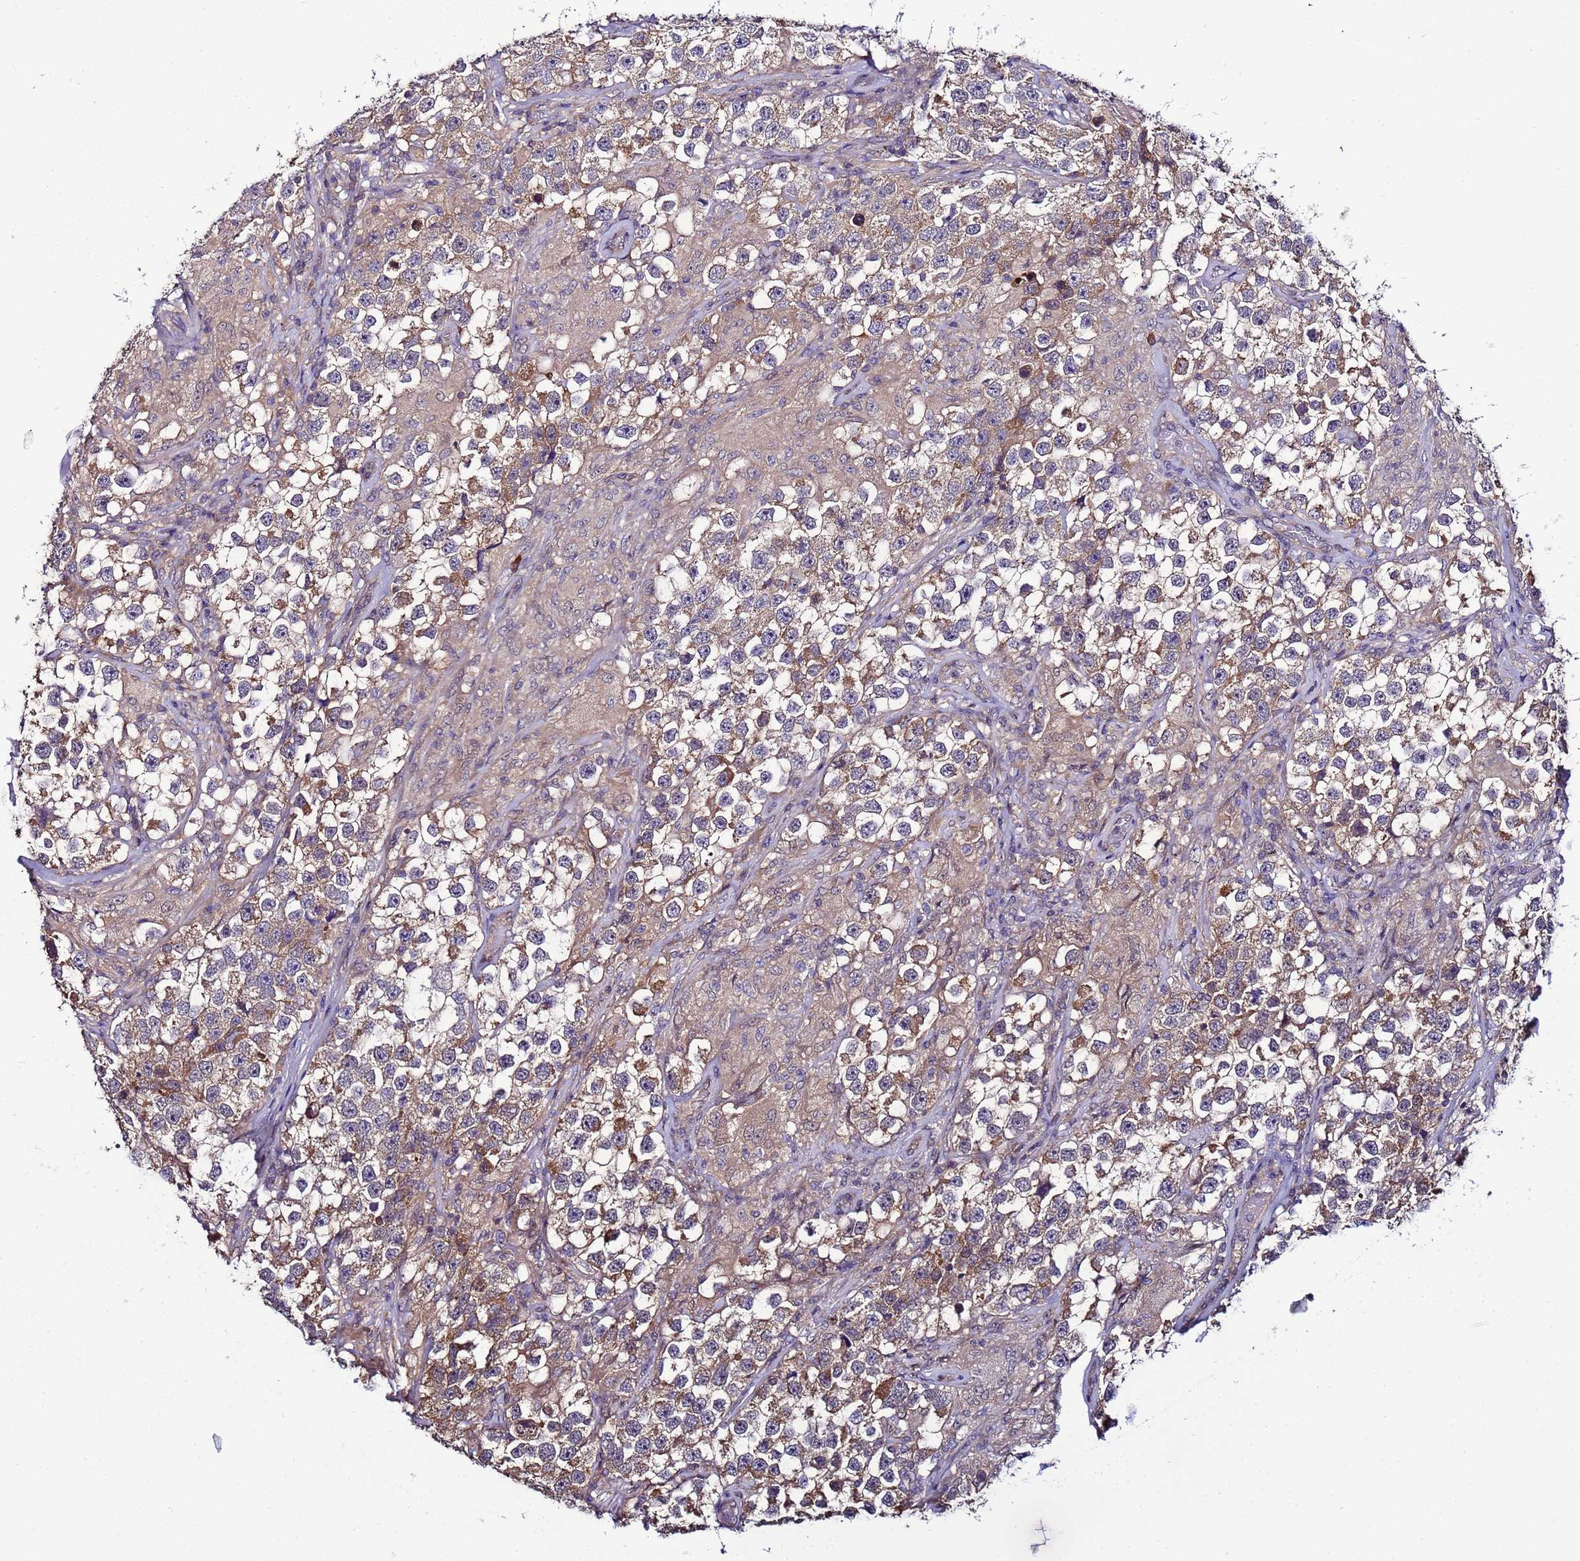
{"staining": {"intensity": "weak", "quantity": ">75%", "location": "cytoplasmic/membranous"}, "tissue": "testis cancer", "cell_type": "Tumor cells", "image_type": "cancer", "snomed": [{"axis": "morphology", "description": "Seminoma, NOS"}, {"axis": "topography", "description": "Testis"}], "caption": "Immunohistochemical staining of human testis cancer (seminoma) demonstrates low levels of weak cytoplasmic/membranous staining in about >75% of tumor cells. (Brightfield microscopy of DAB IHC at high magnification).", "gene": "NAXE", "patient": {"sex": "male", "age": 46}}